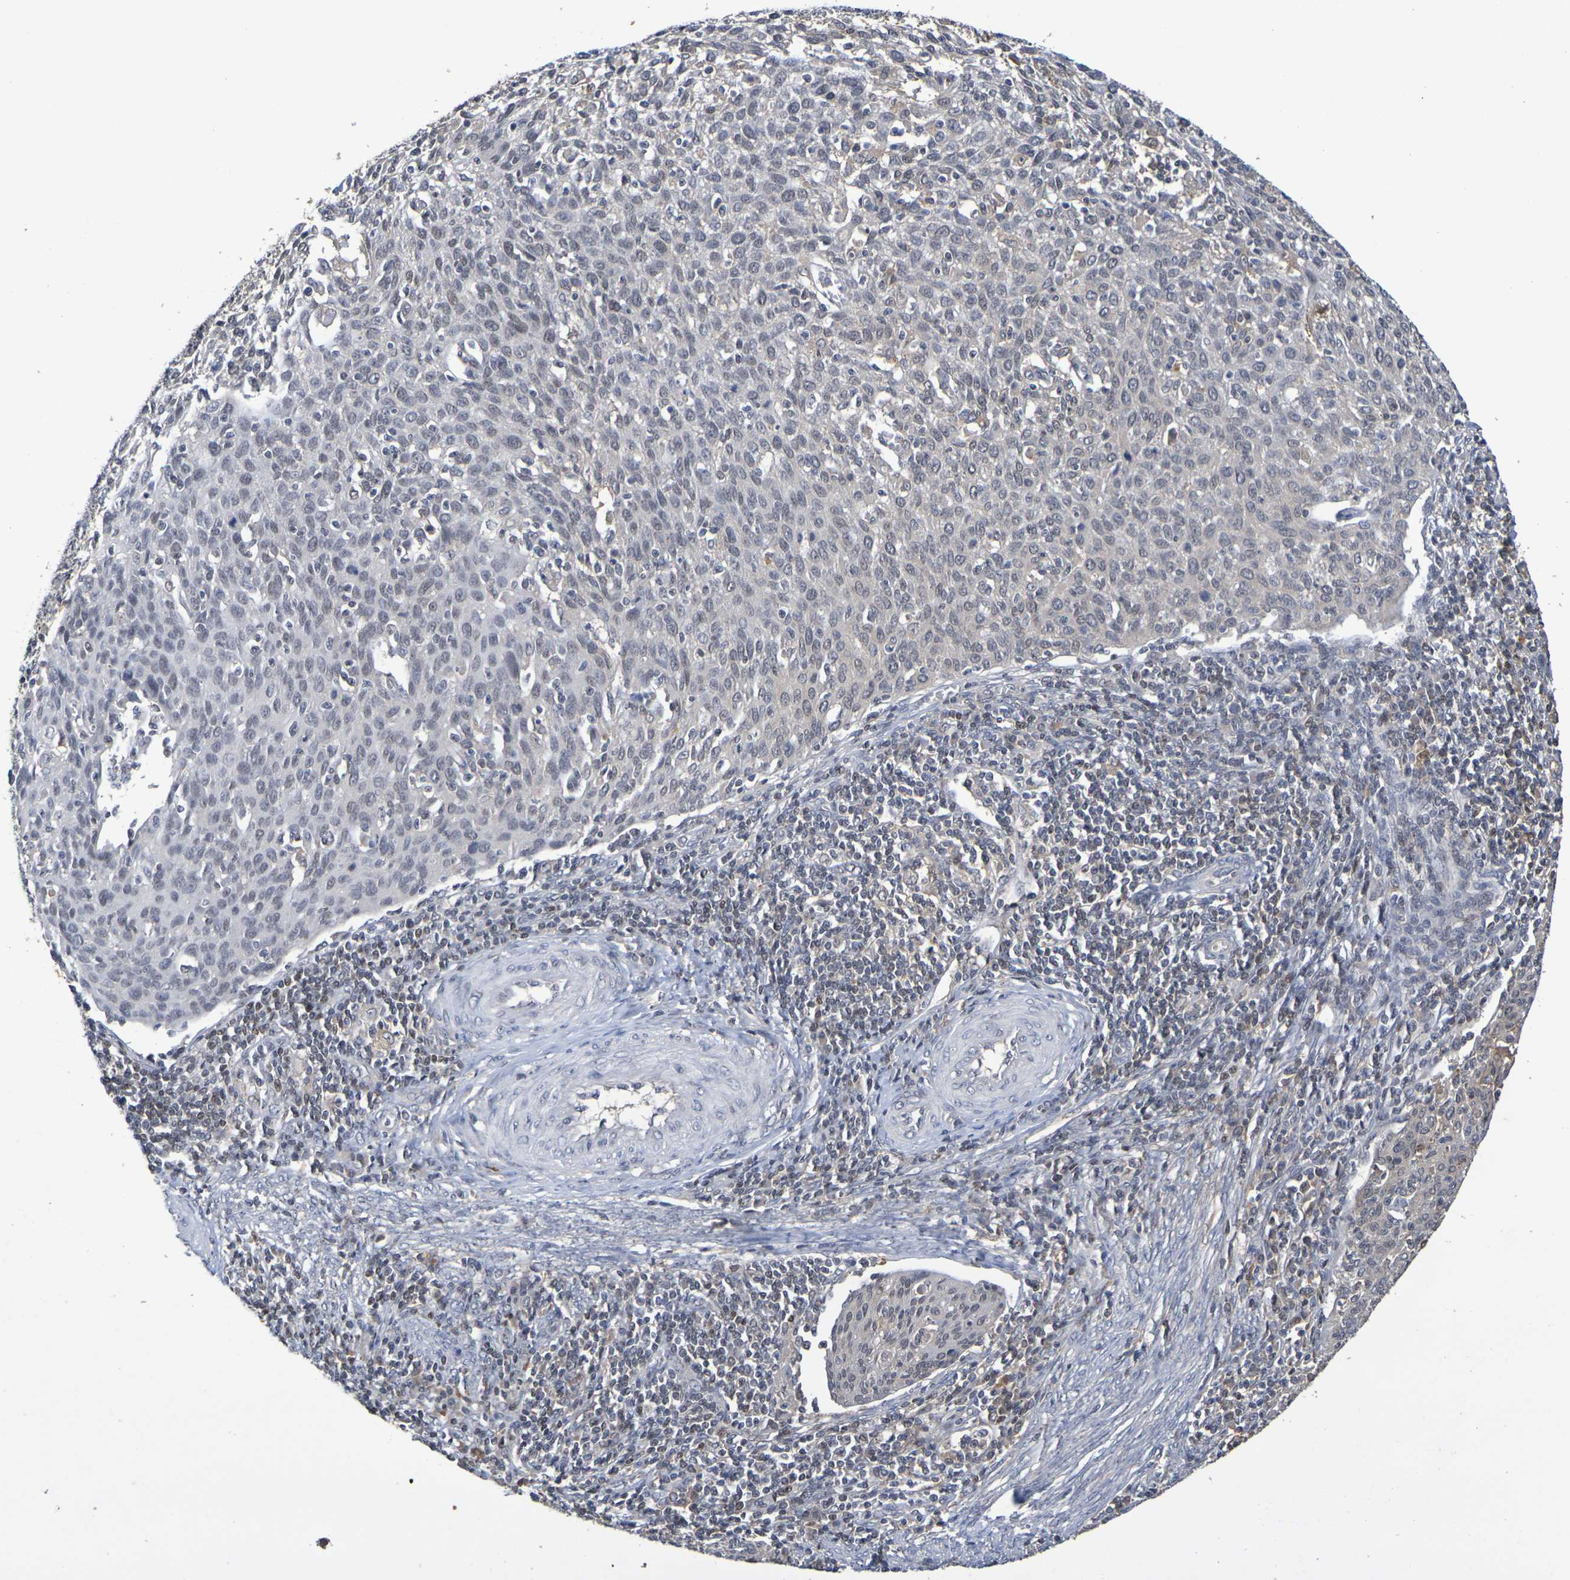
{"staining": {"intensity": "moderate", "quantity": "25%-75%", "location": "cytoplasmic/membranous,nuclear"}, "tissue": "cervical cancer", "cell_type": "Tumor cells", "image_type": "cancer", "snomed": [{"axis": "morphology", "description": "Squamous cell carcinoma, NOS"}, {"axis": "topography", "description": "Cervix"}], "caption": "Cervical cancer (squamous cell carcinoma) tissue demonstrates moderate cytoplasmic/membranous and nuclear staining in about 25%-75% of tumor cells, visualized by immunohistochemistry.", "gene": "TERF2", "patient": {"sex": "female", "age": 38}}